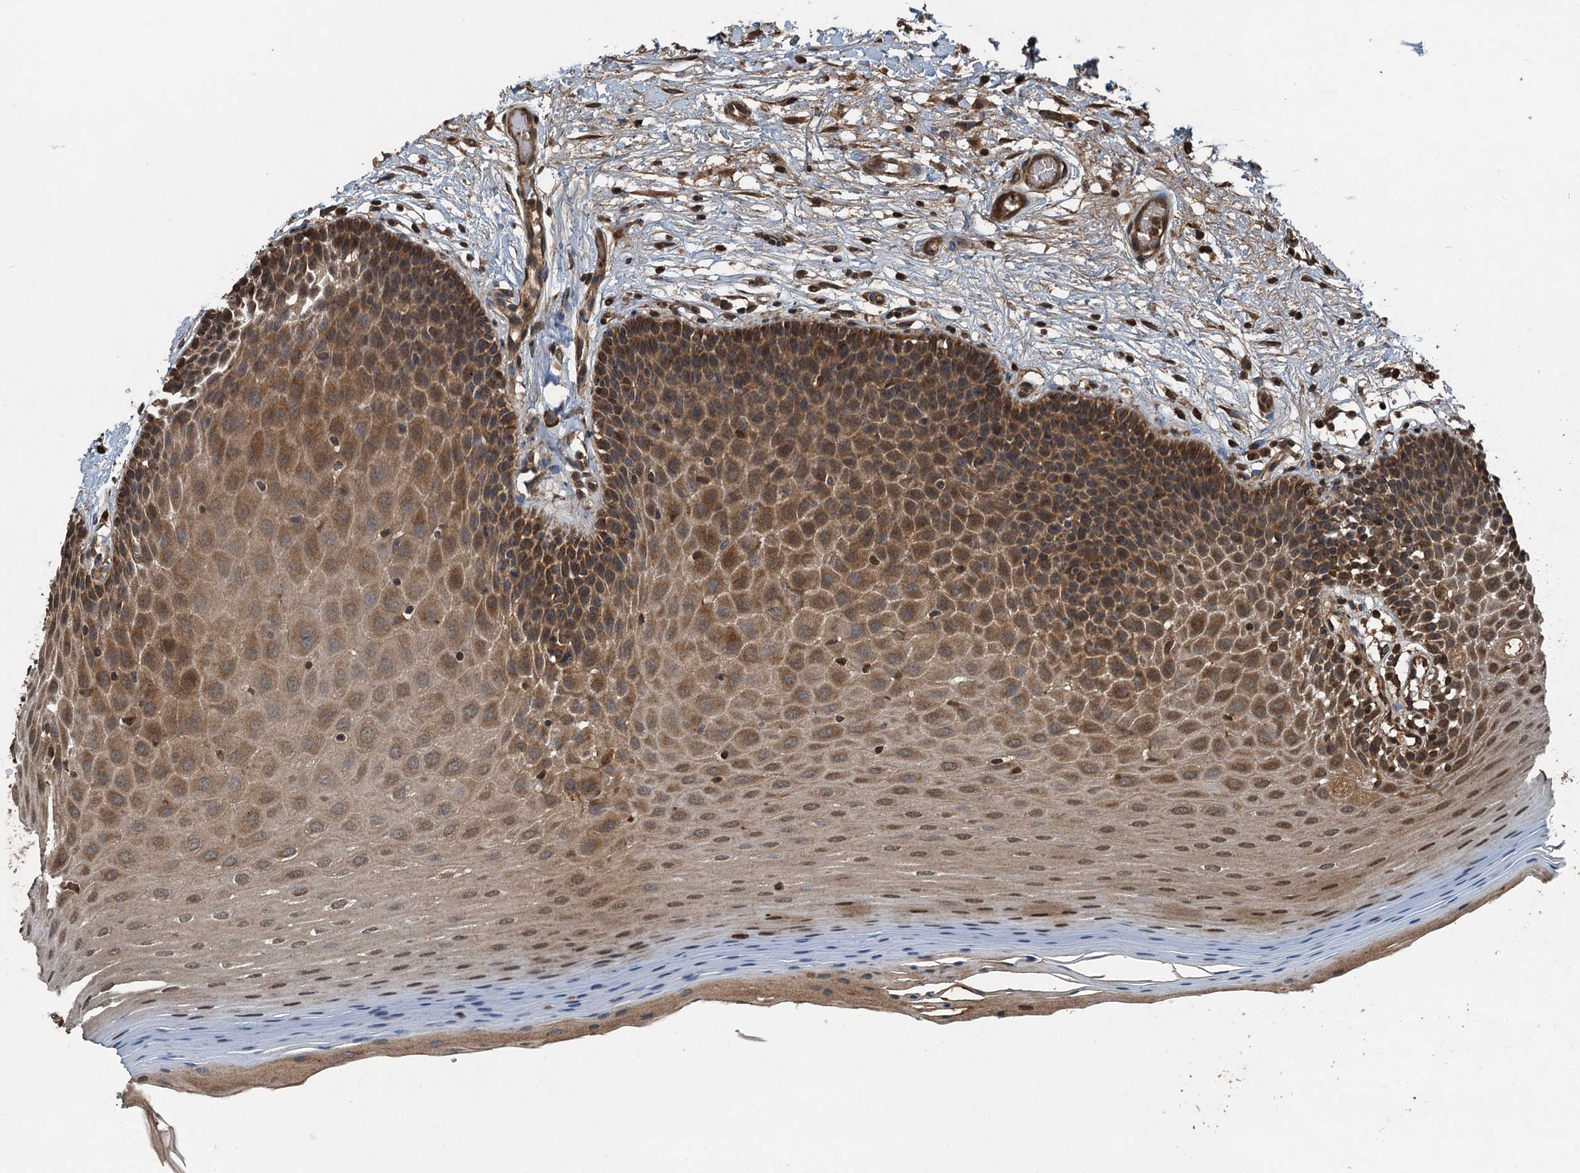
{"staining": {"intensity": "moderate", "quantity": ">75%", "location": "cytoplasmic/membranous,nuclear"}, "tissue": "oral mucosa", "cell_type": "Squamous epithelial cells", "image_type": "normal", "snomed": [{"axis": "morphology", "description": "Normal tissue, NOS"}, {"axis": "topography", "description": "Oral tissue"}, {"axis": "topography", "description": "Tounge, NOS"}], "caption": "Oral mucosa stained with a brown dye shows moderate cytoplasmic/membranous,nuclear positive positivity in approximately >75% of squamous epithelial cells.", "gene": "TCTN1", "patient": {"sex": "male", "age": 47}}